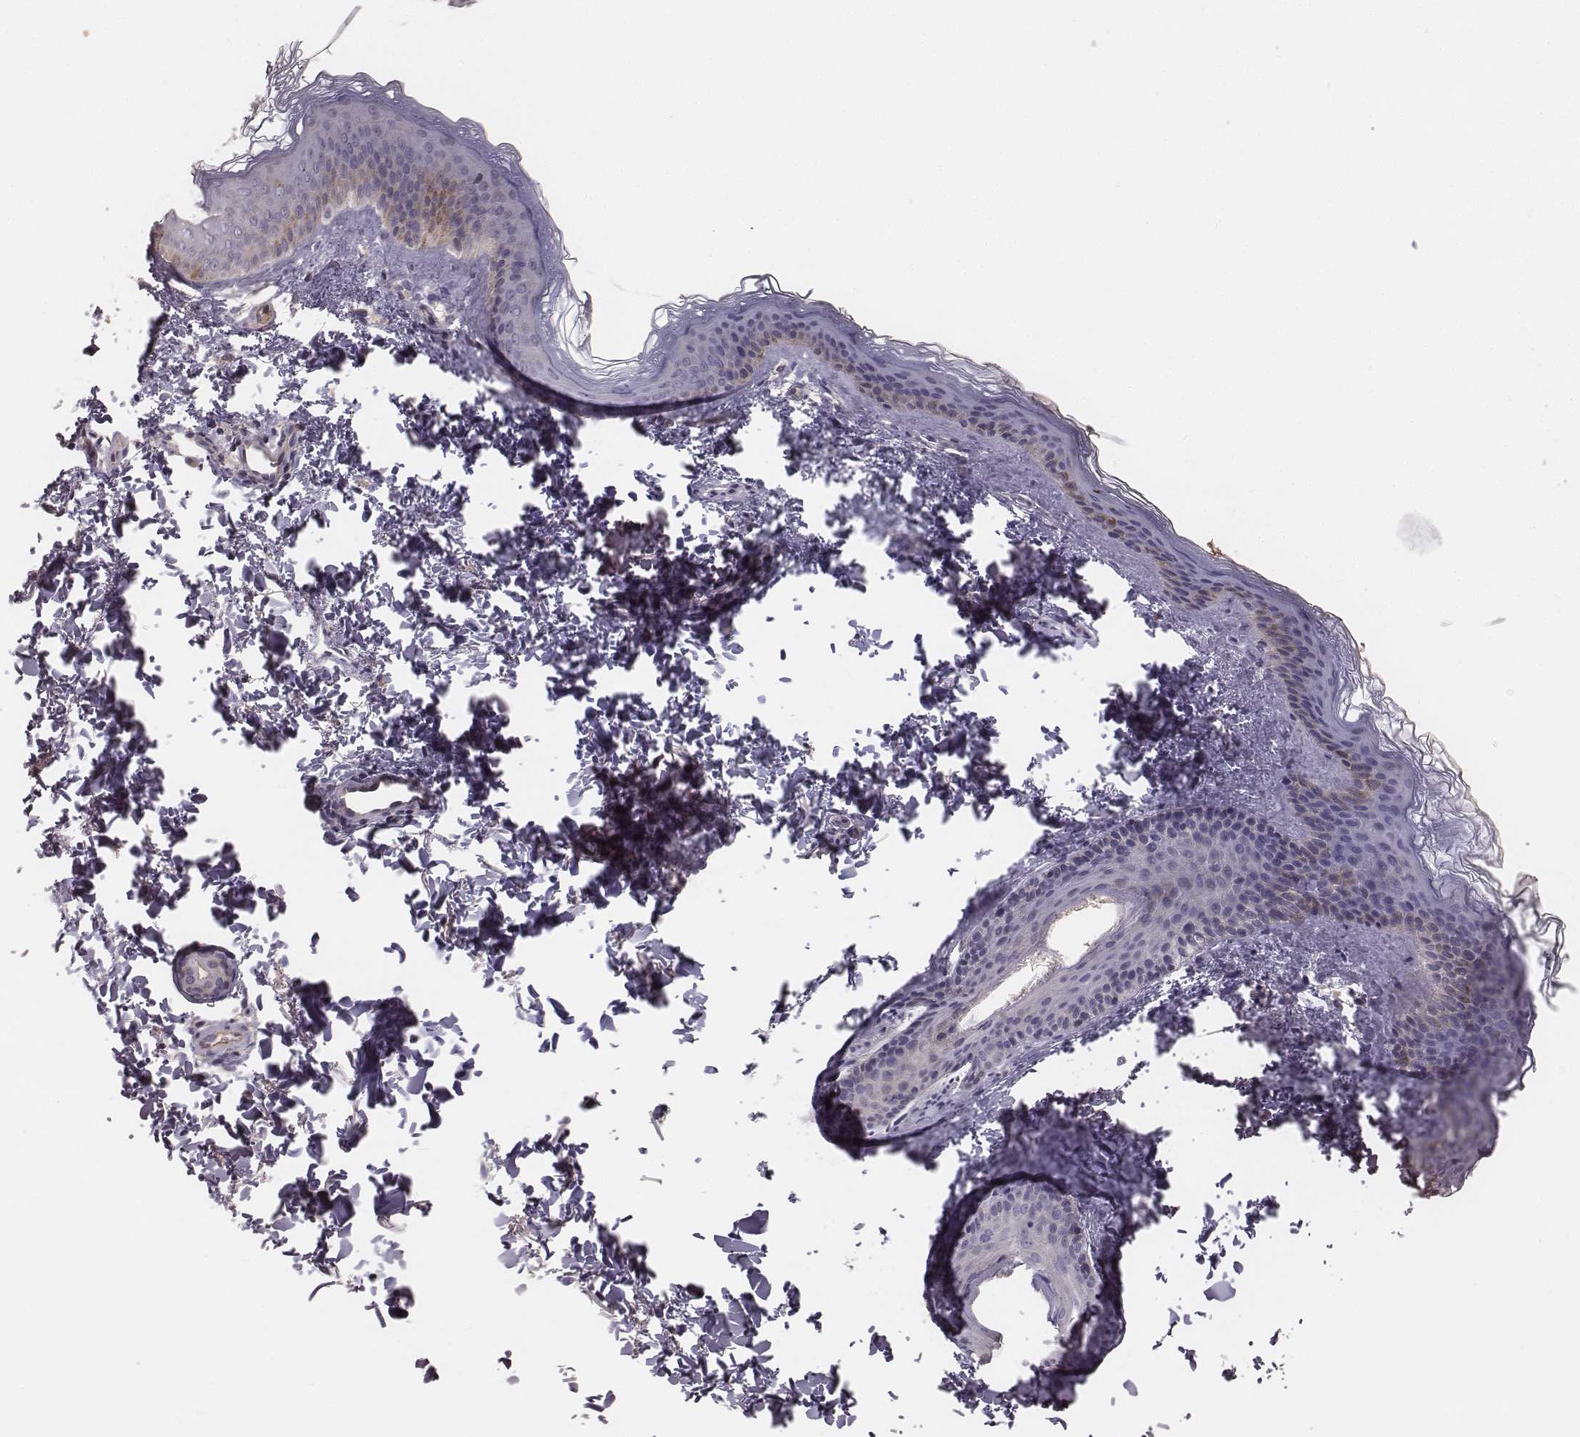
{"staining": {"intensity": "negative", "quantity": "none", "location": "none"}, "tissue": "skin cancer", "cell_type": "Tumor cells", "image_type": "cancer", "snomed": [{"axis": "morphology", "description": "Normal tissue, NOS"}, {"axis": "morphology", "description": "Basal cell carcinoma"}, {"axis": "topography", "description": "Skin"}], "caption": "IHC photomicrograph of skin cancer stained for a protein (brown), which demonstrates no positivity in tumor cells.", "gene": "OTOGL", "patient": {"sex": "male", "age": 46}}